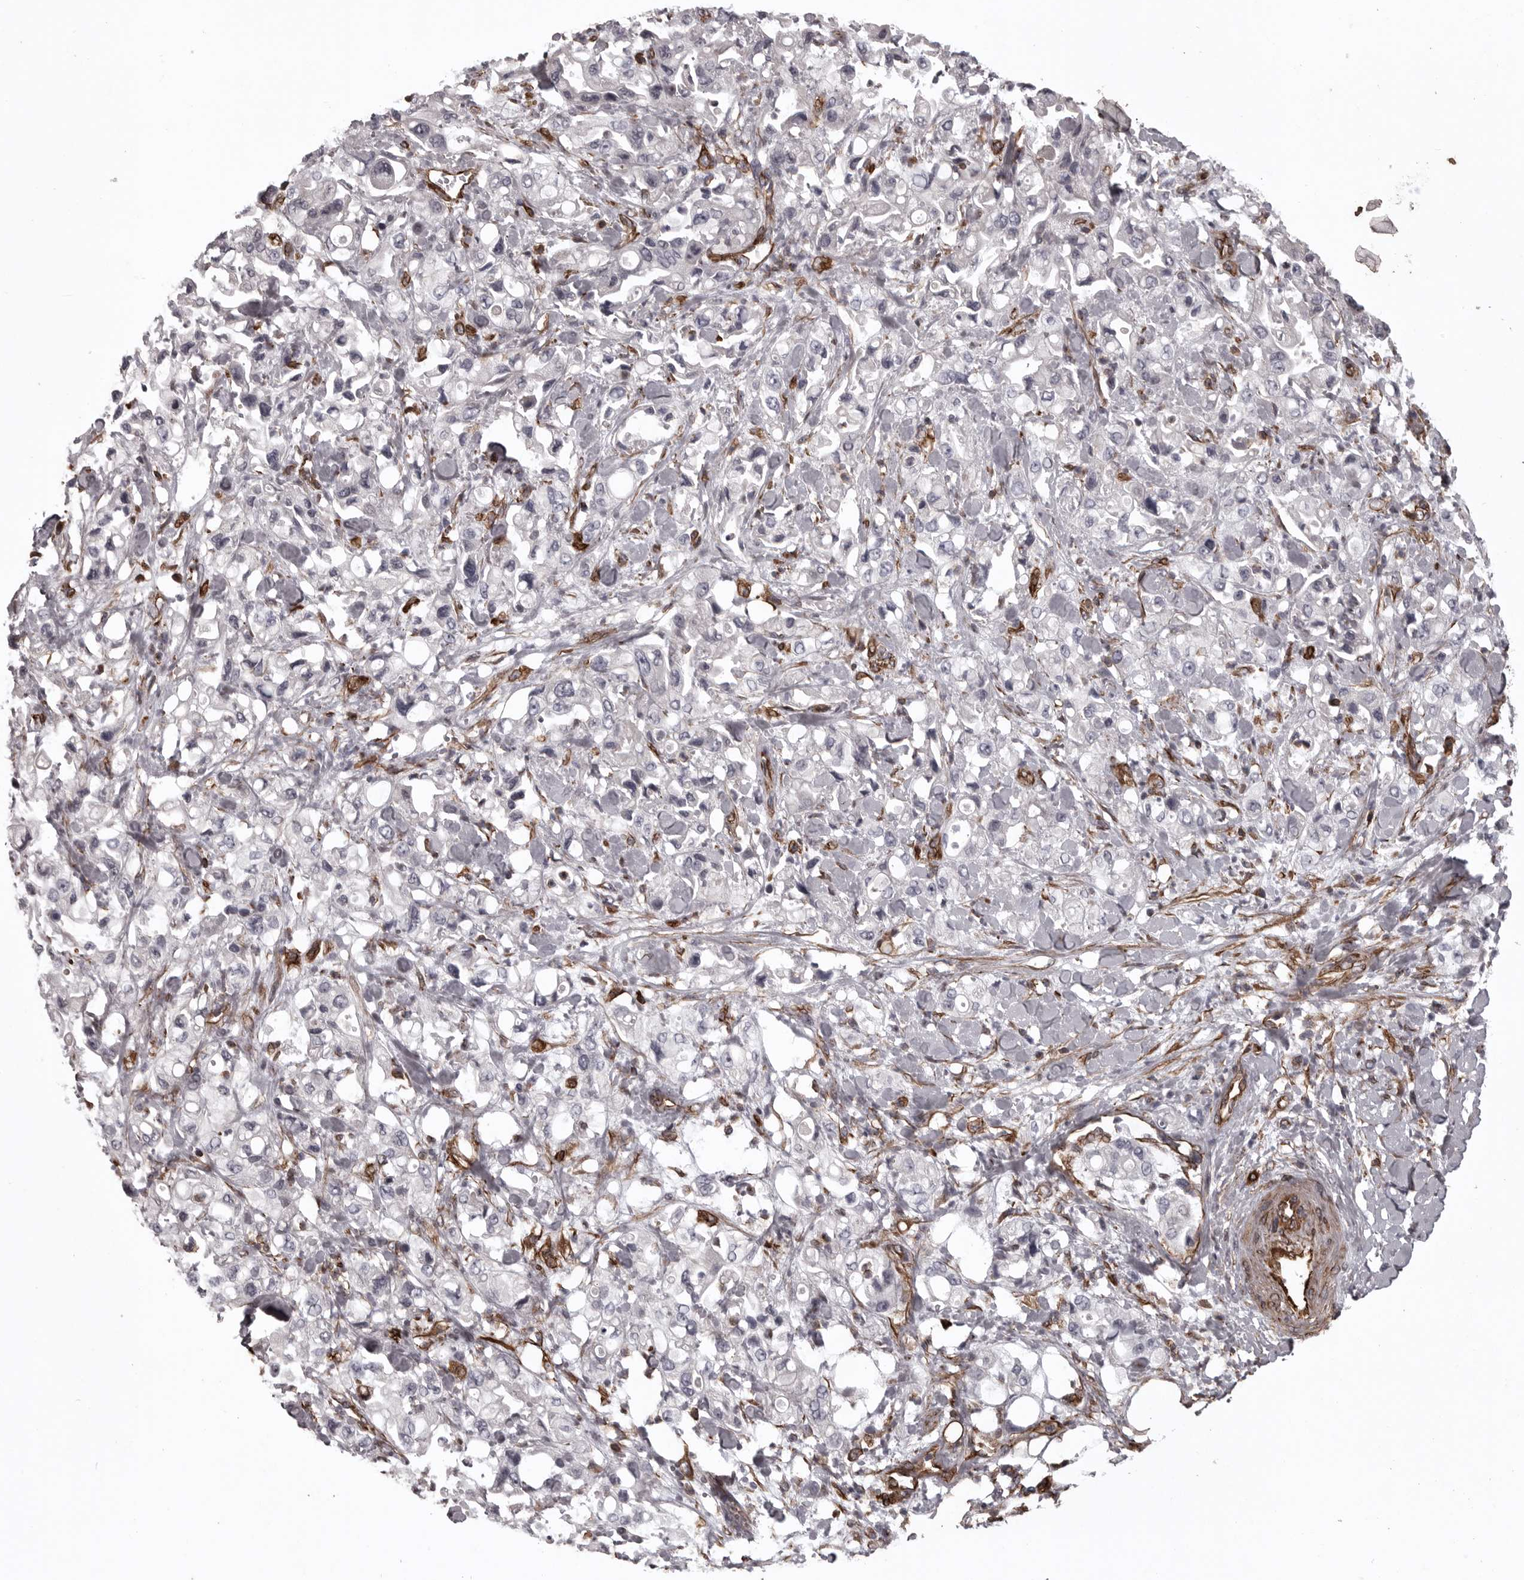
{"staining": {"intensity": "negative", "quantity": "none", "location": "none"}, "tissue": "pancreatic cancer", "cell_type": "Tumor cells", "image_type": "cancer", "snomed": [{"axis": "morphology", "description": "Adenocarcinoma, NOS"}, {"axis": "topography", "description": "Pancreas"}], "caption": "The IHC micrograph has no significant positivity in tumor cells of pancreatic cancer tissue.", "gene": "FAAP100", "patient": {"sex": "male", "age": 70}}